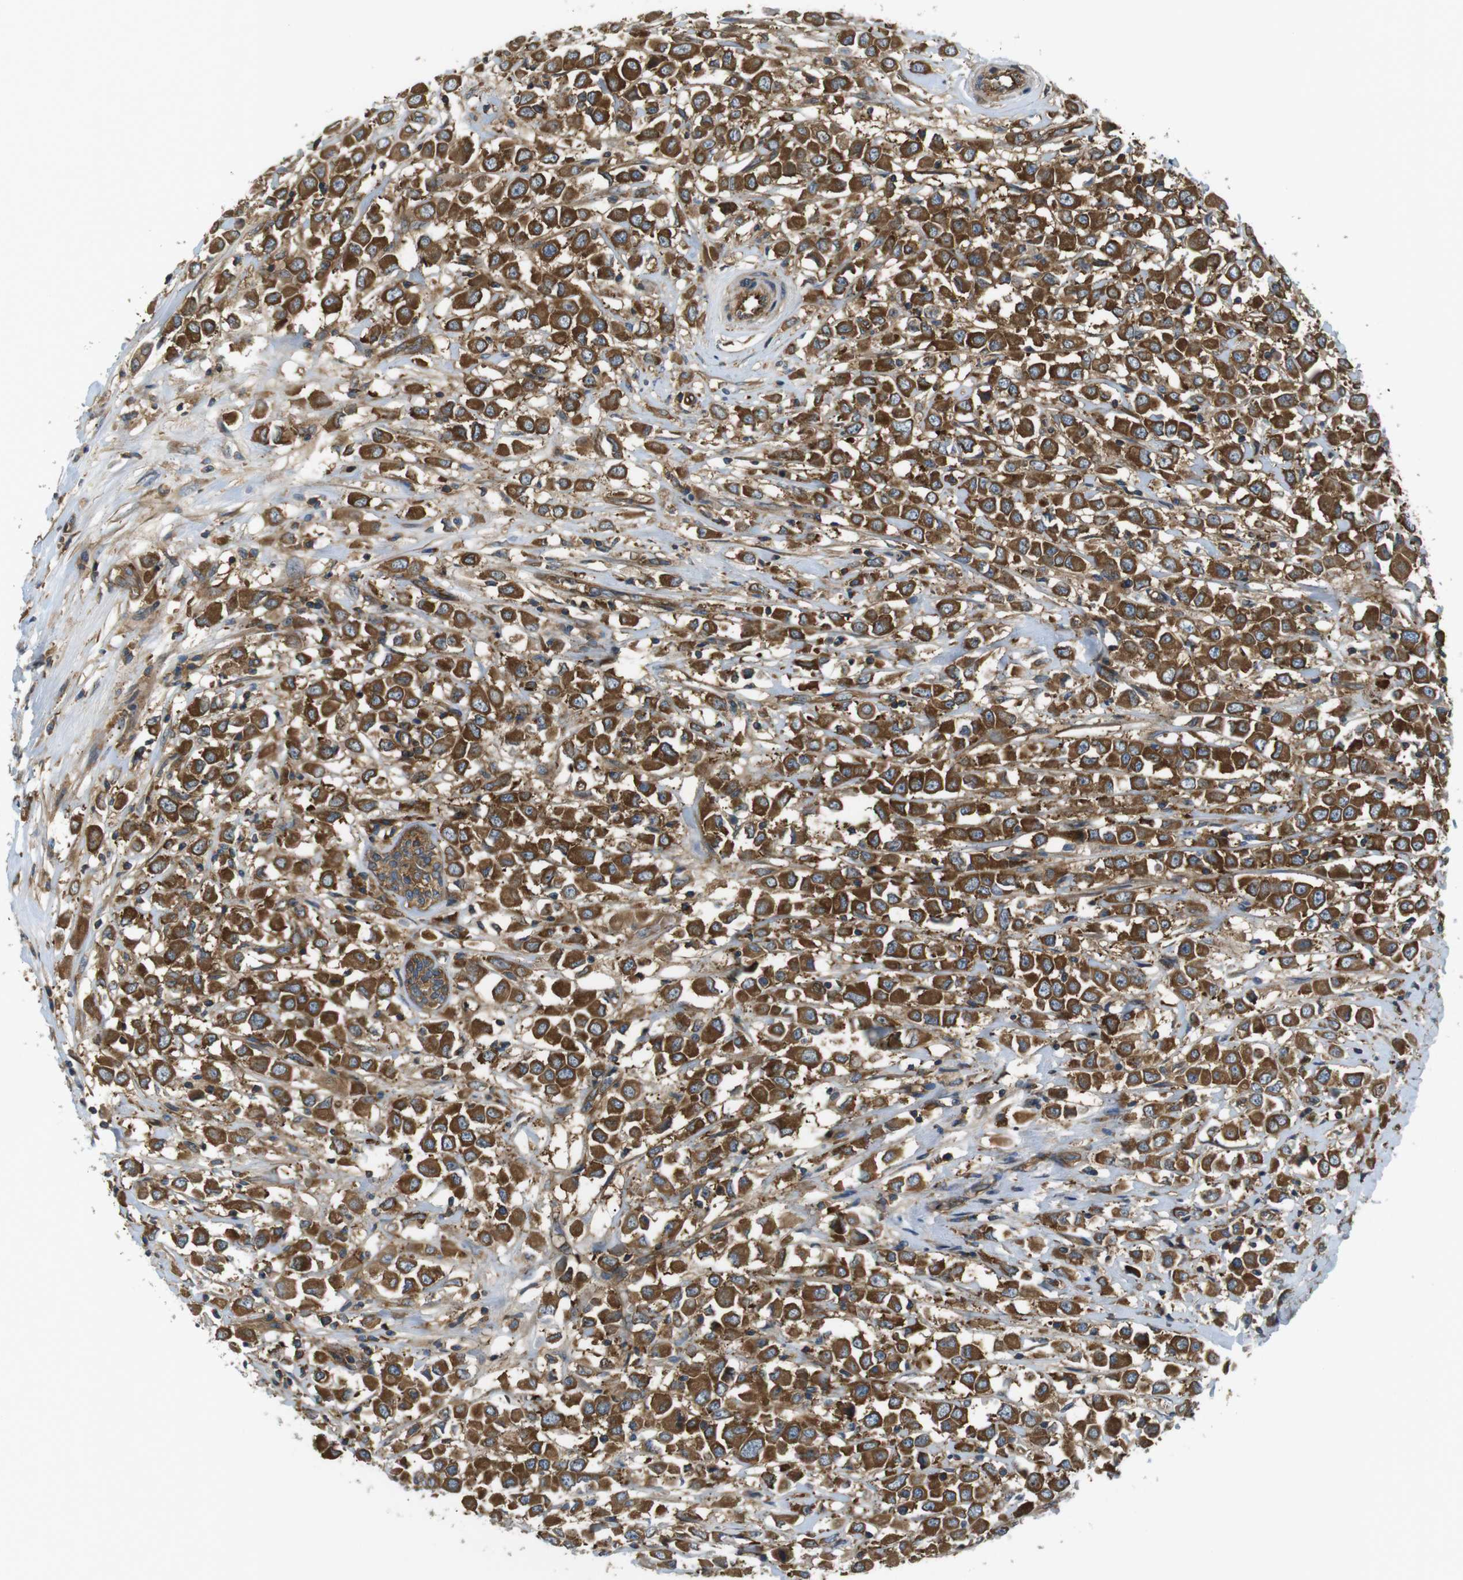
{"staining": {"intensity": "strong", "quantity": ">75%", "location": "cytoplasmic/membranous"}, "tissue": "breast cancer", "cell_type": "Tumor cells", "image_type": "cancer", "snomed": [{"axis": "morphology", "description": "Duct carcinoma"}, {"axis": "topography", "description": "Breast"}], "caption": "Breast invasive ductal carcinoma stained with a protein marker demonstrates strong staining in tumor cells.", "gene": "TSC1", "patient": {"sex": "female", "age": 61}}